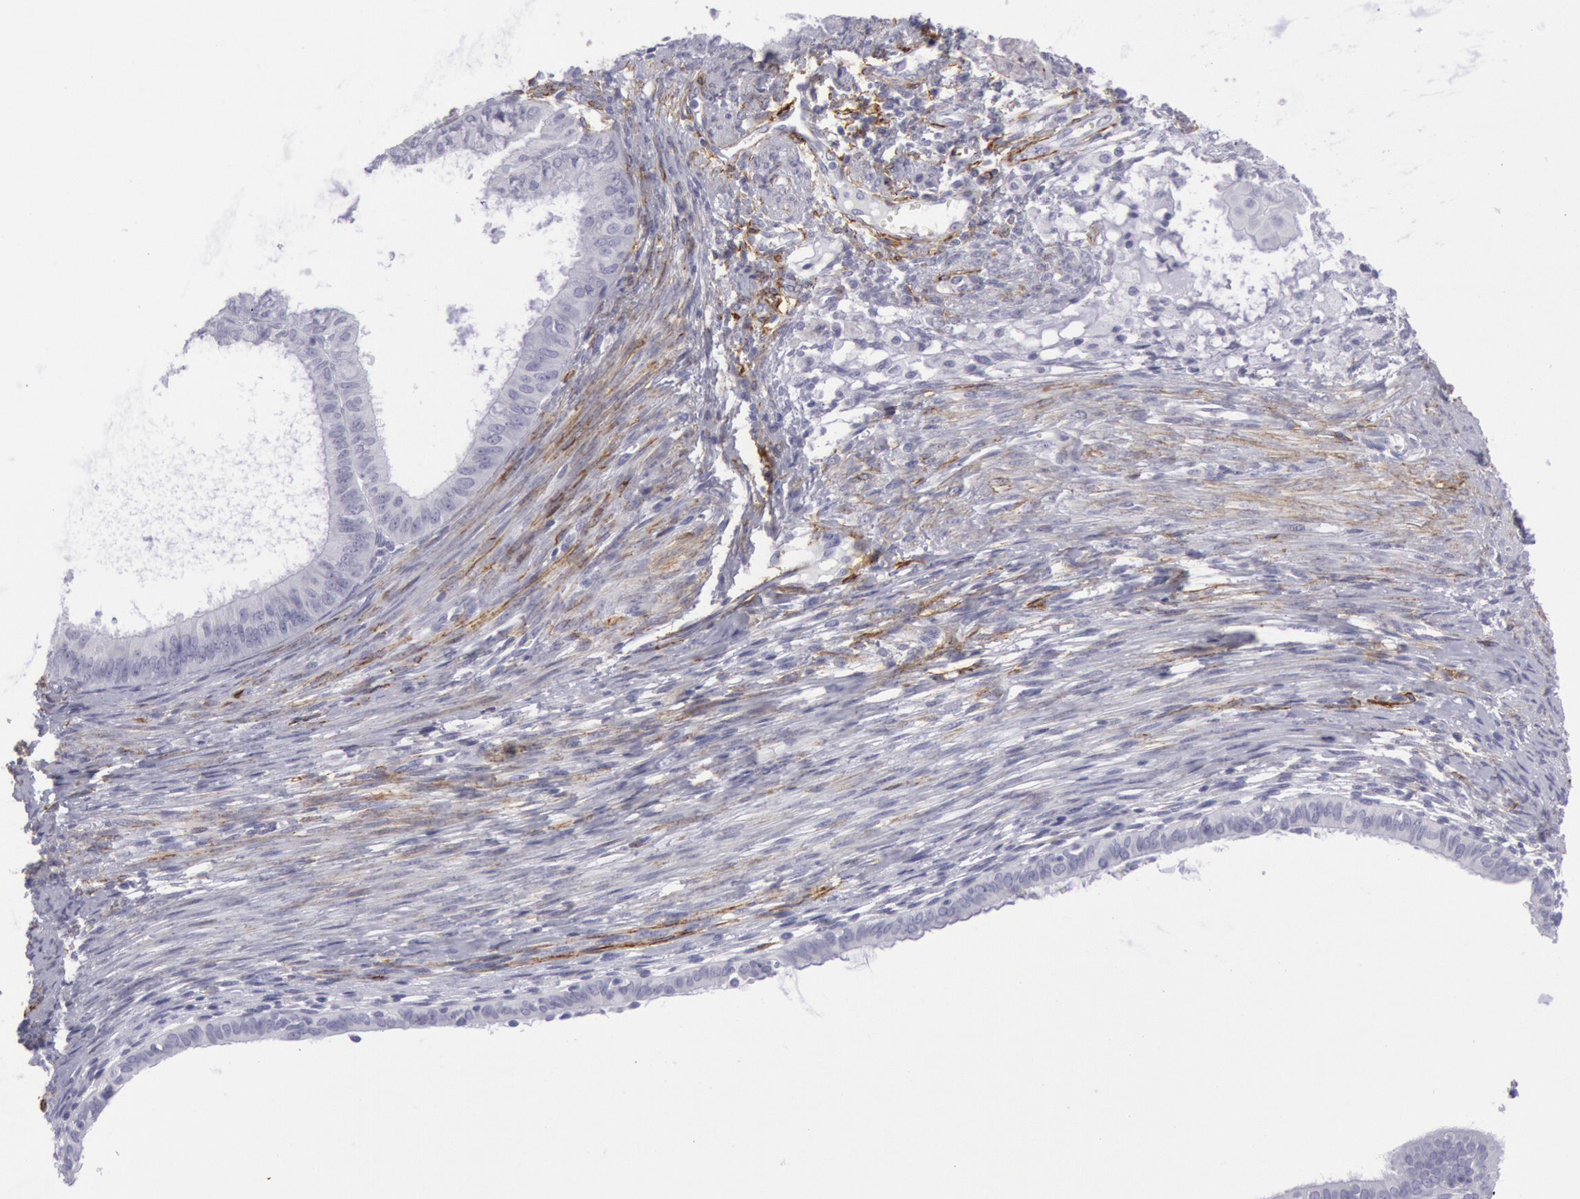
{"staining": {"intensity": "negative", "quantity": "none", "location": "none"}, "tissue": "endometrial cancer", "cell_type": "Tumor cells", "image_type": "cancer", "snomed": [{"axis": "morphology", "description": "Adenocarcinoma, NOS"}, {"axis": "topography", "description": "Endometrium"}], "caption": "A high-resolution micrograph shows IHC staining of endometrial adenocarcinoma, which displays no significant positivity in tumor cells.", "gene": "CDH13", "patient": {"sex": "female", "age": 76}}